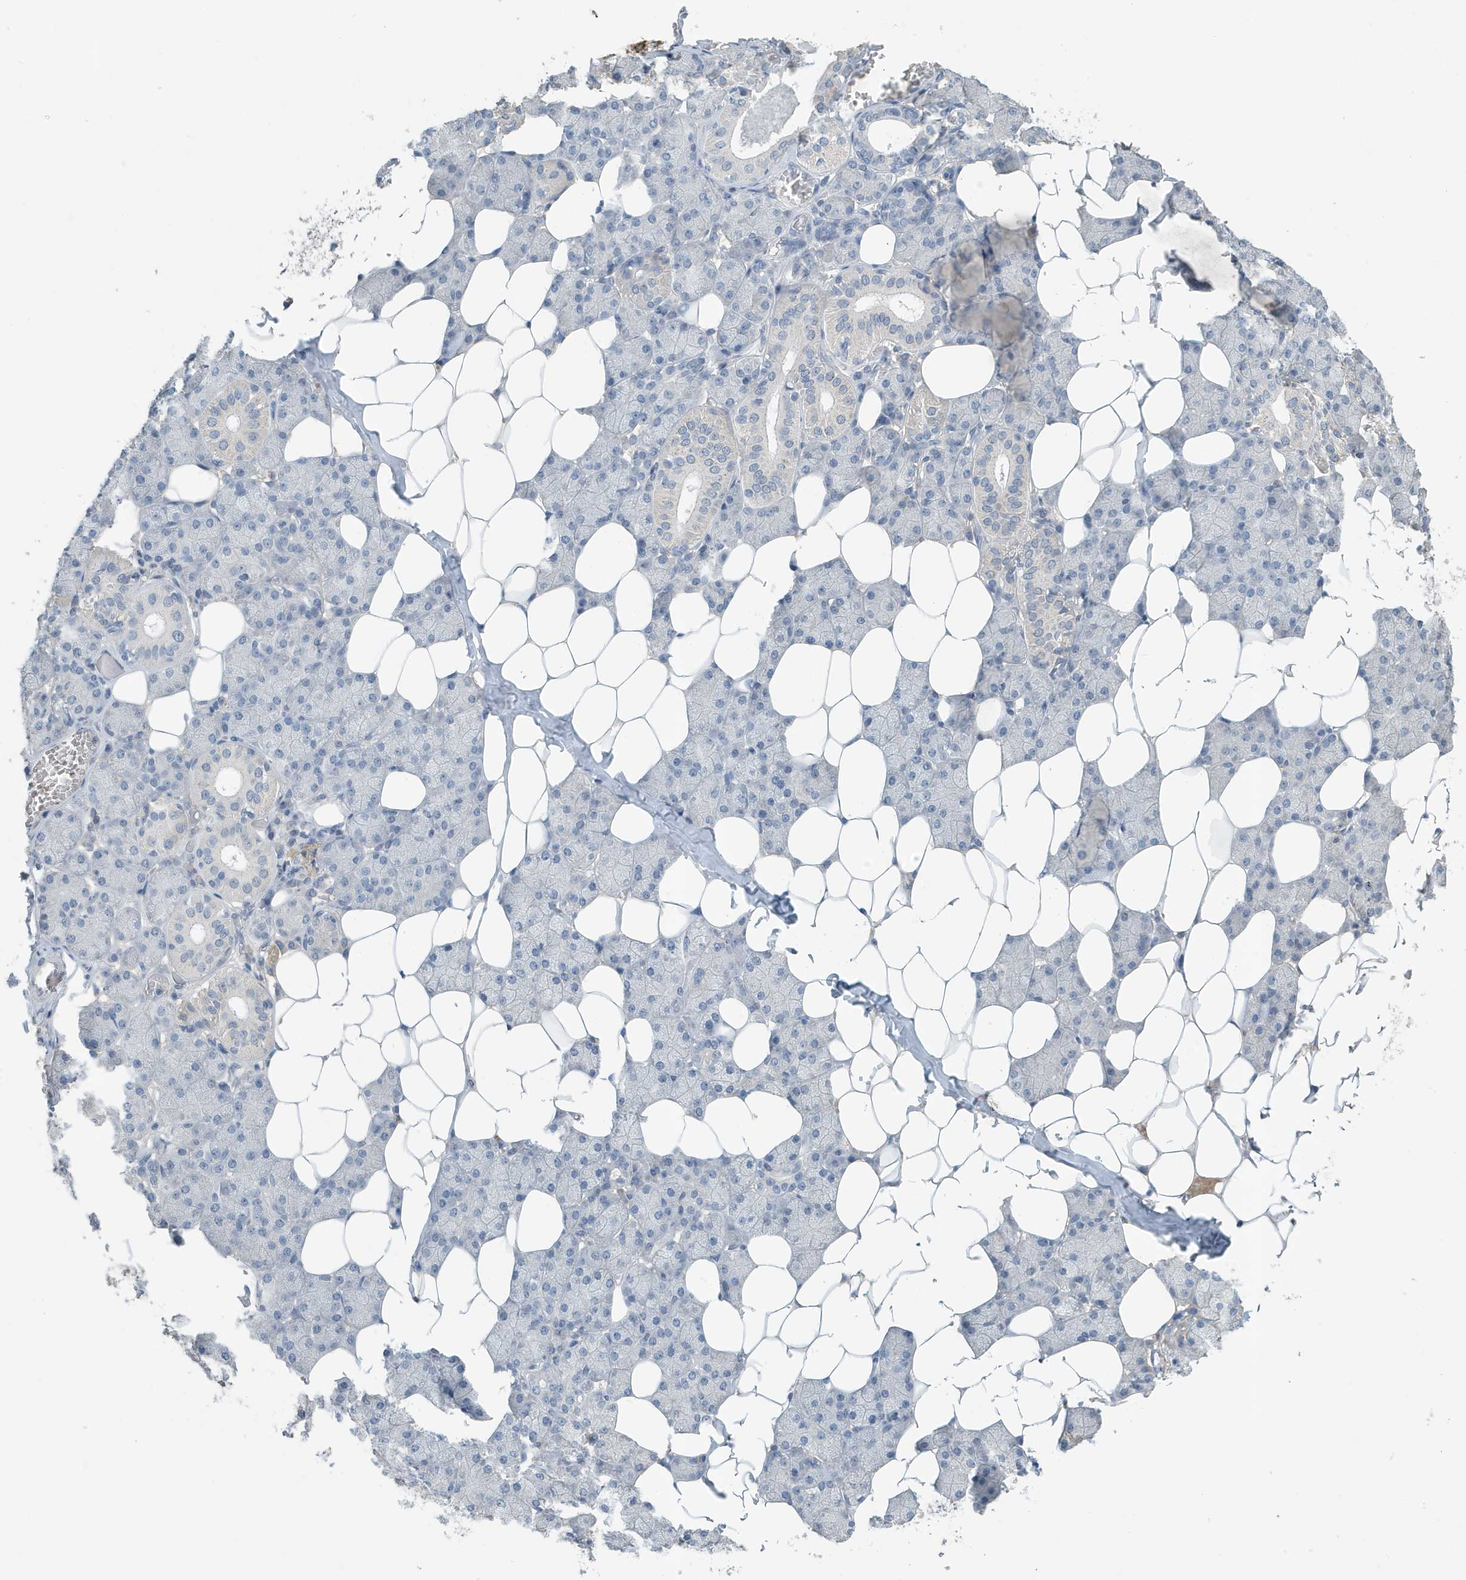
{"staining": {"intensity": "negative", "quantity": "none", "location": "none"}, "tissue": "salivary gland", "cell_type": "Glandular cells", "image_type": "normal", "snomed": [{"axis": "morphology", "description": "Normal tissue, NOS"}, {"axis": "topography", "description": "Salivary gland"}], "caption": "DAB immunohistochemical staining of benign human salivary gland exhibits no significant staining in glandular cells.", "gene": "UGT2B4", "patient": {"sex": "female", "age": 33}}